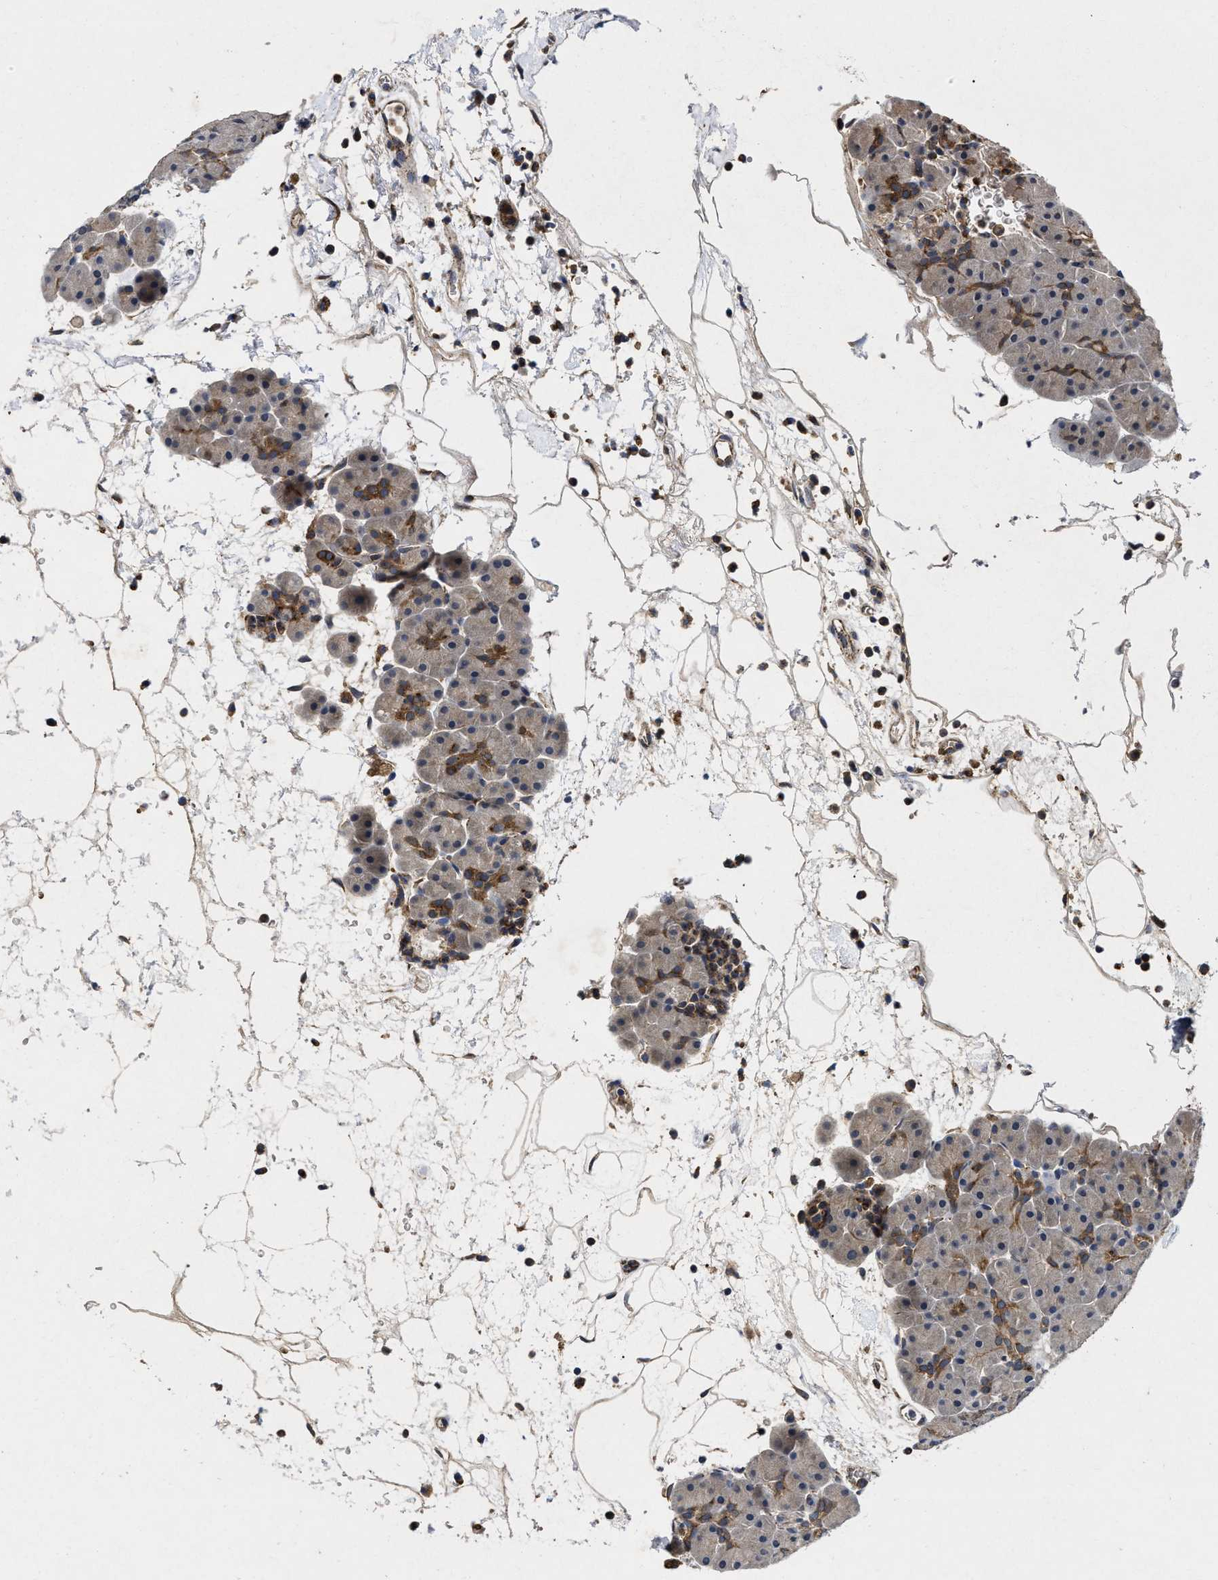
{"staining": {"intensity": "moderate", "quantity": "<25%", "location": "cytoplasmic/membranous"}, "tissue": "pancreas", "cell_type": "Exocrine glandular cells", "image_type": "normal", "snomed": [{"axis": "morphology", "description": "Normal tissue, NOS"}, {"axis": "topography", "description": "Pancreas"}], "caption": "Pancreas stained for a protein (brown) reveals moderate cytoplasmic/membranous positive expression in about <25% of exocrine glandular cells.", "gene": "PKD2", "patient": {"sex": "male", "age": 66}}